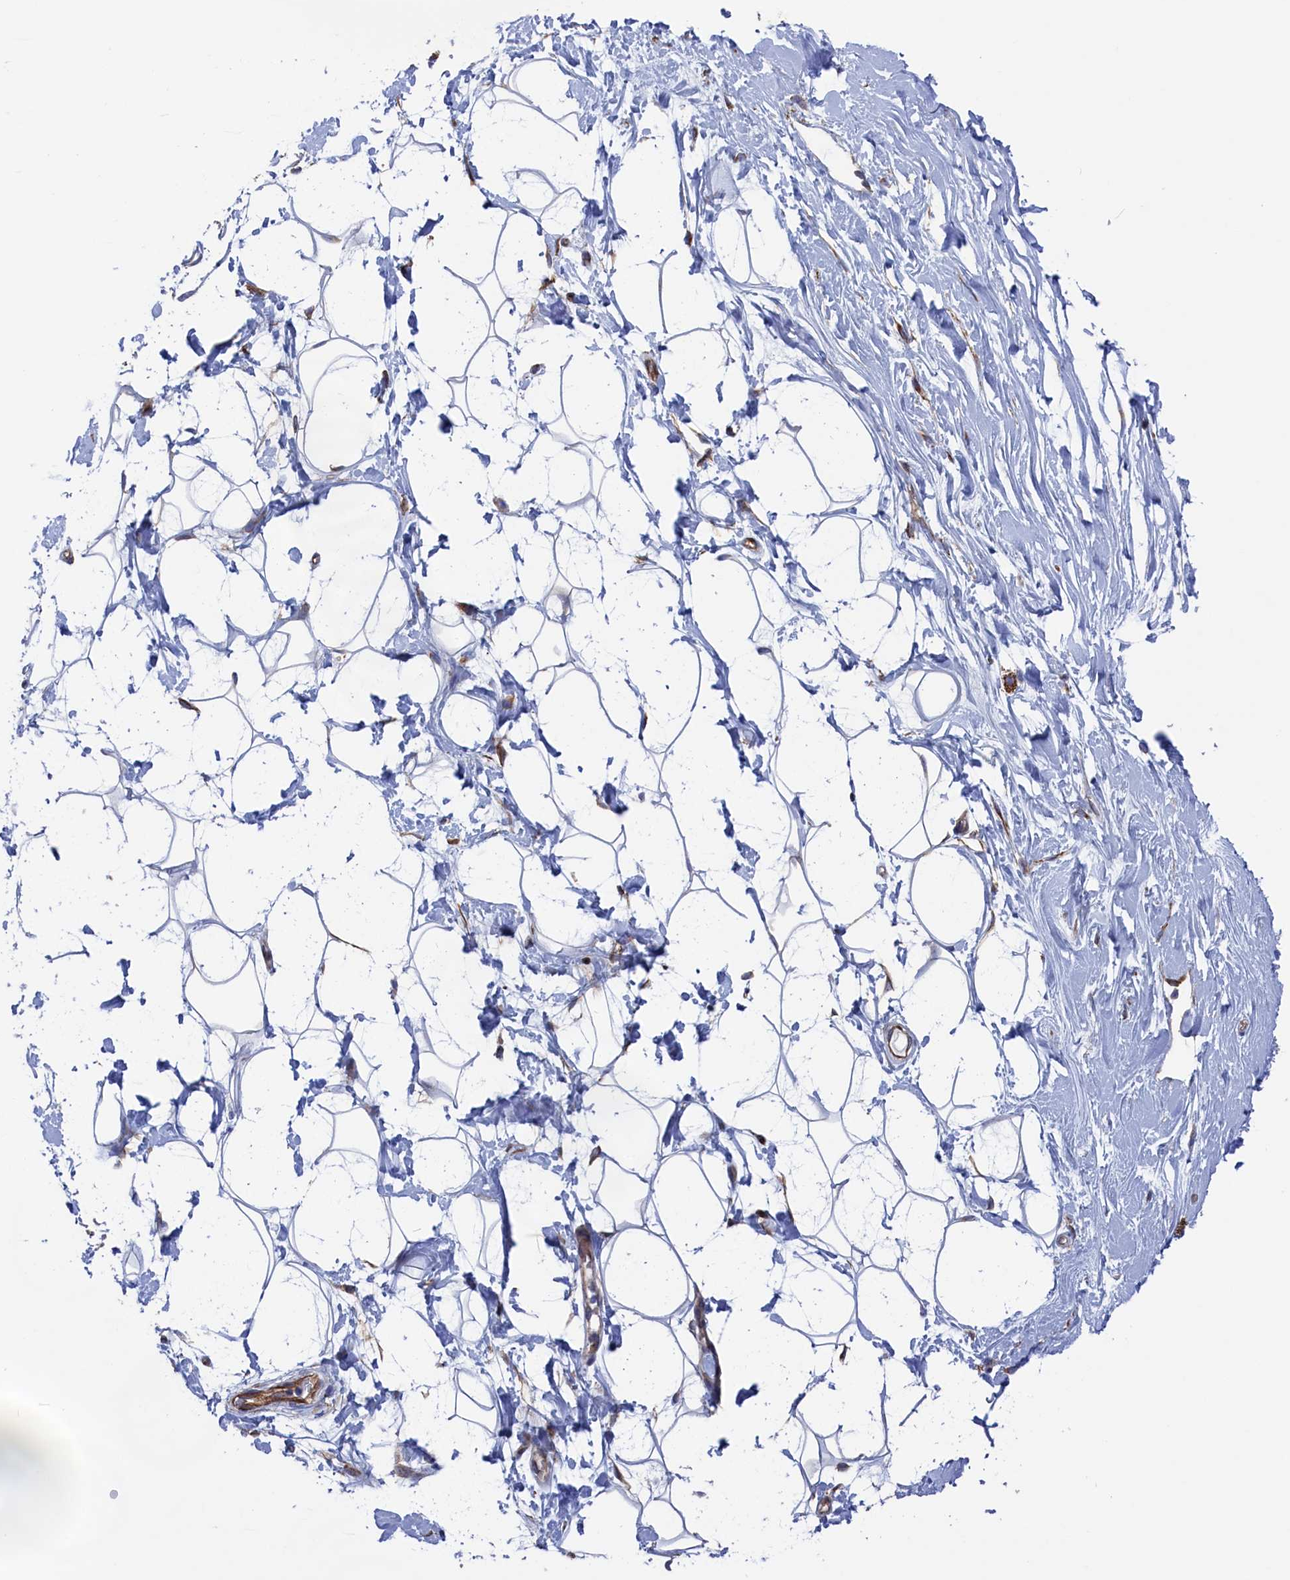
{"staining": {"intensity": "negative", "quantity": "none", "location": "none"}, "tissue": "adipose tissue", "cell_type": "Adipocytes", "image_type": "normal", "snomed": [{"axis": "morphology", "description": "Normal tissue, NOS"}, {"axis": "topography", "description": "Breast"}], "caption": "Immunohistochemistry of benign human adipose tissue exhibits no positivity in adipocytes.", "gene": "NUTF2", "patient": {"sex": "female", "age": 26}}